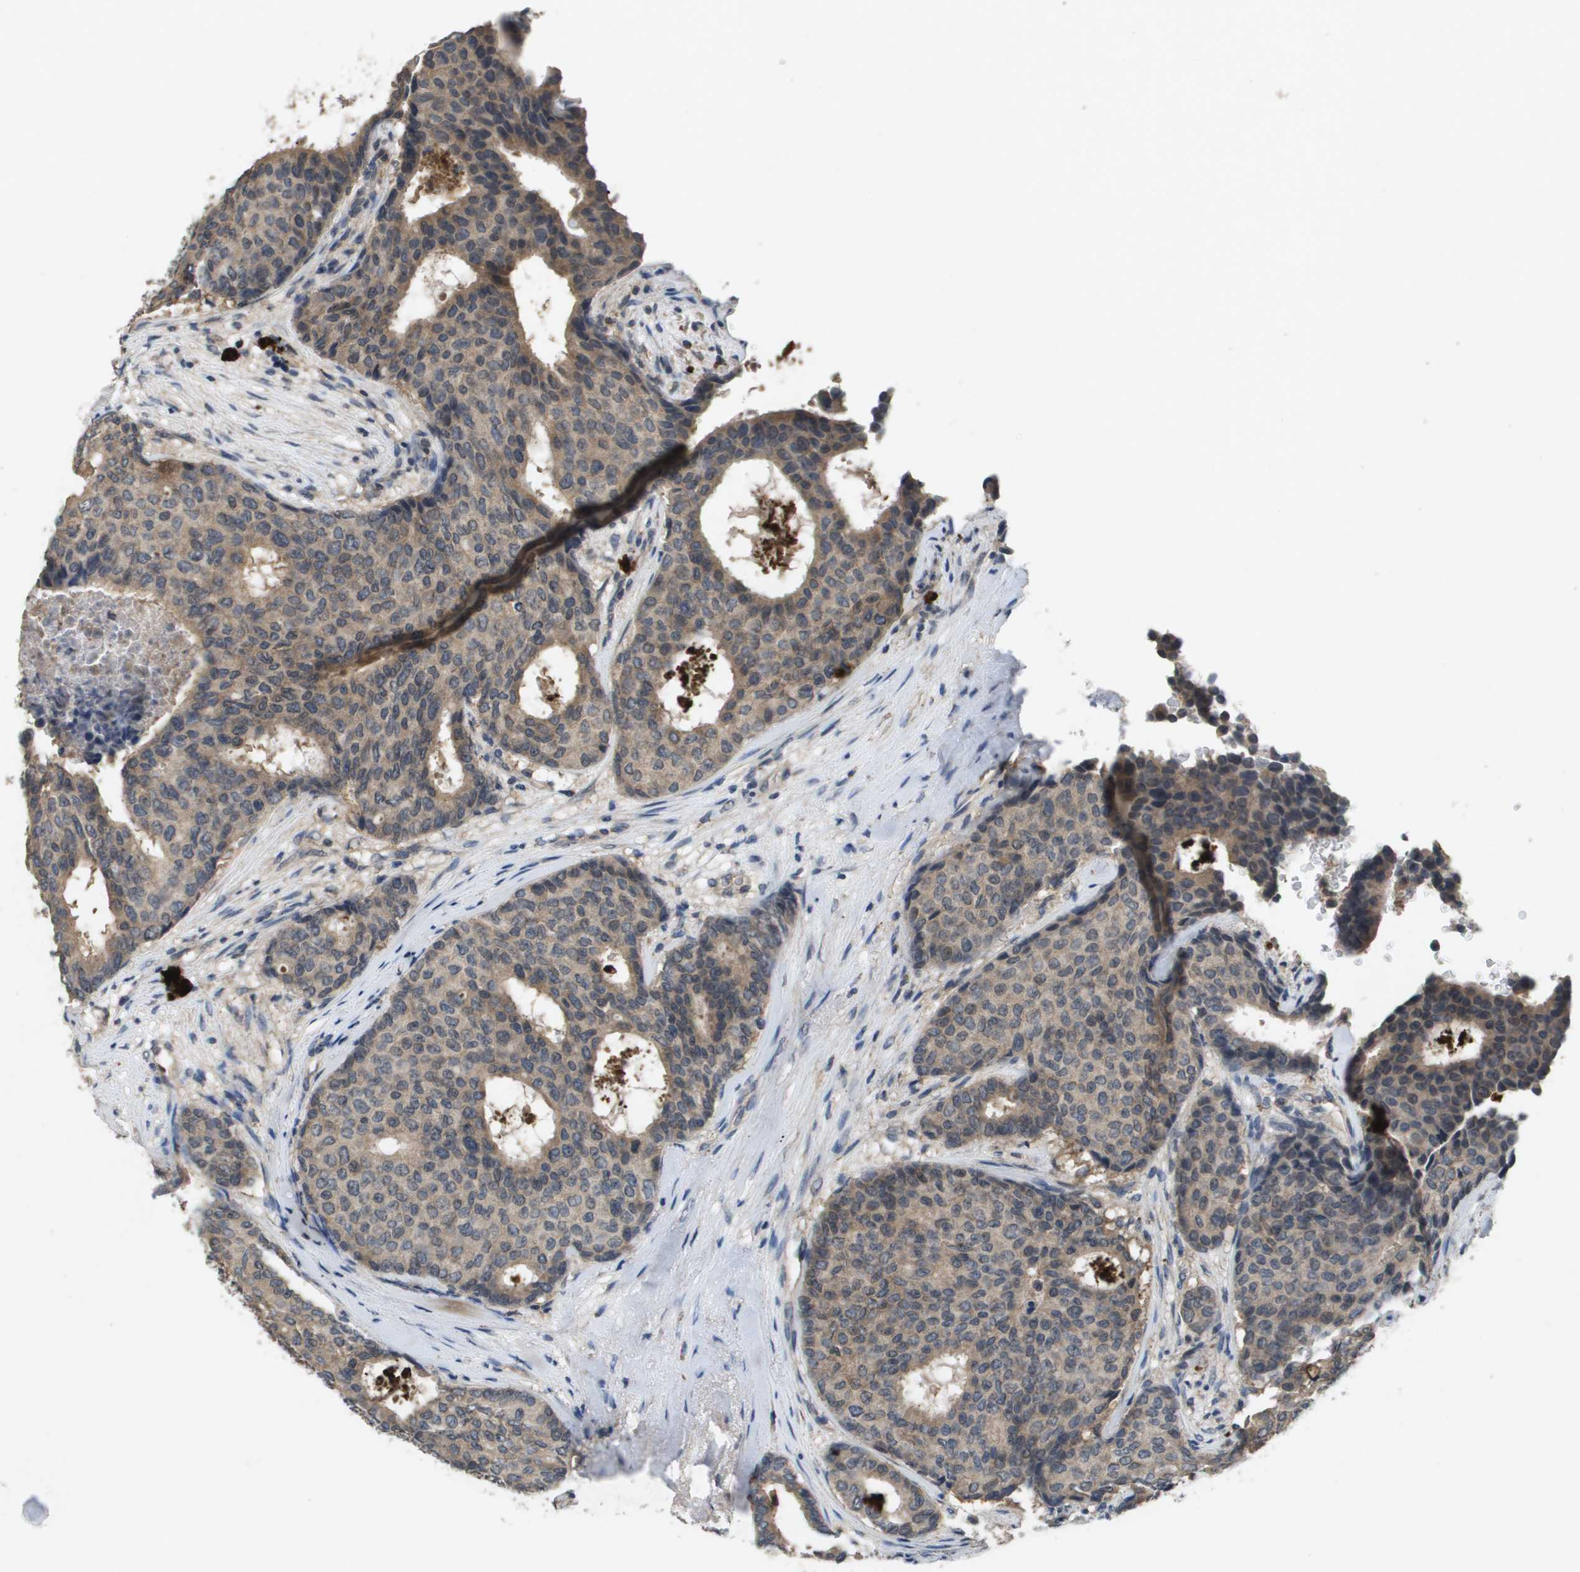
{"staining": {"intensity": "weak", "quantity": ">75%", "location": "cytoplasmic/membranous"}, "tissue": "breast cancer", "cell_type": "Tumor cells", "image_type": "cancer", "snomed": [{"axis": "morphology", "description": "Duct carcinoma"}, {"axis": "topography", "description": "Breast"}], "caption": "Breast cancer (infiltrating ductal carcinoma) stained with DAB (3,3'-diaminobenzidine) immunohistochemistry (IHC) demonstrates low levels of weak cytoplasmic/membranous positivity in about >75% of tumor cells.", "gene": "PROC", "patient": {"sex": "female", "age": 75}}